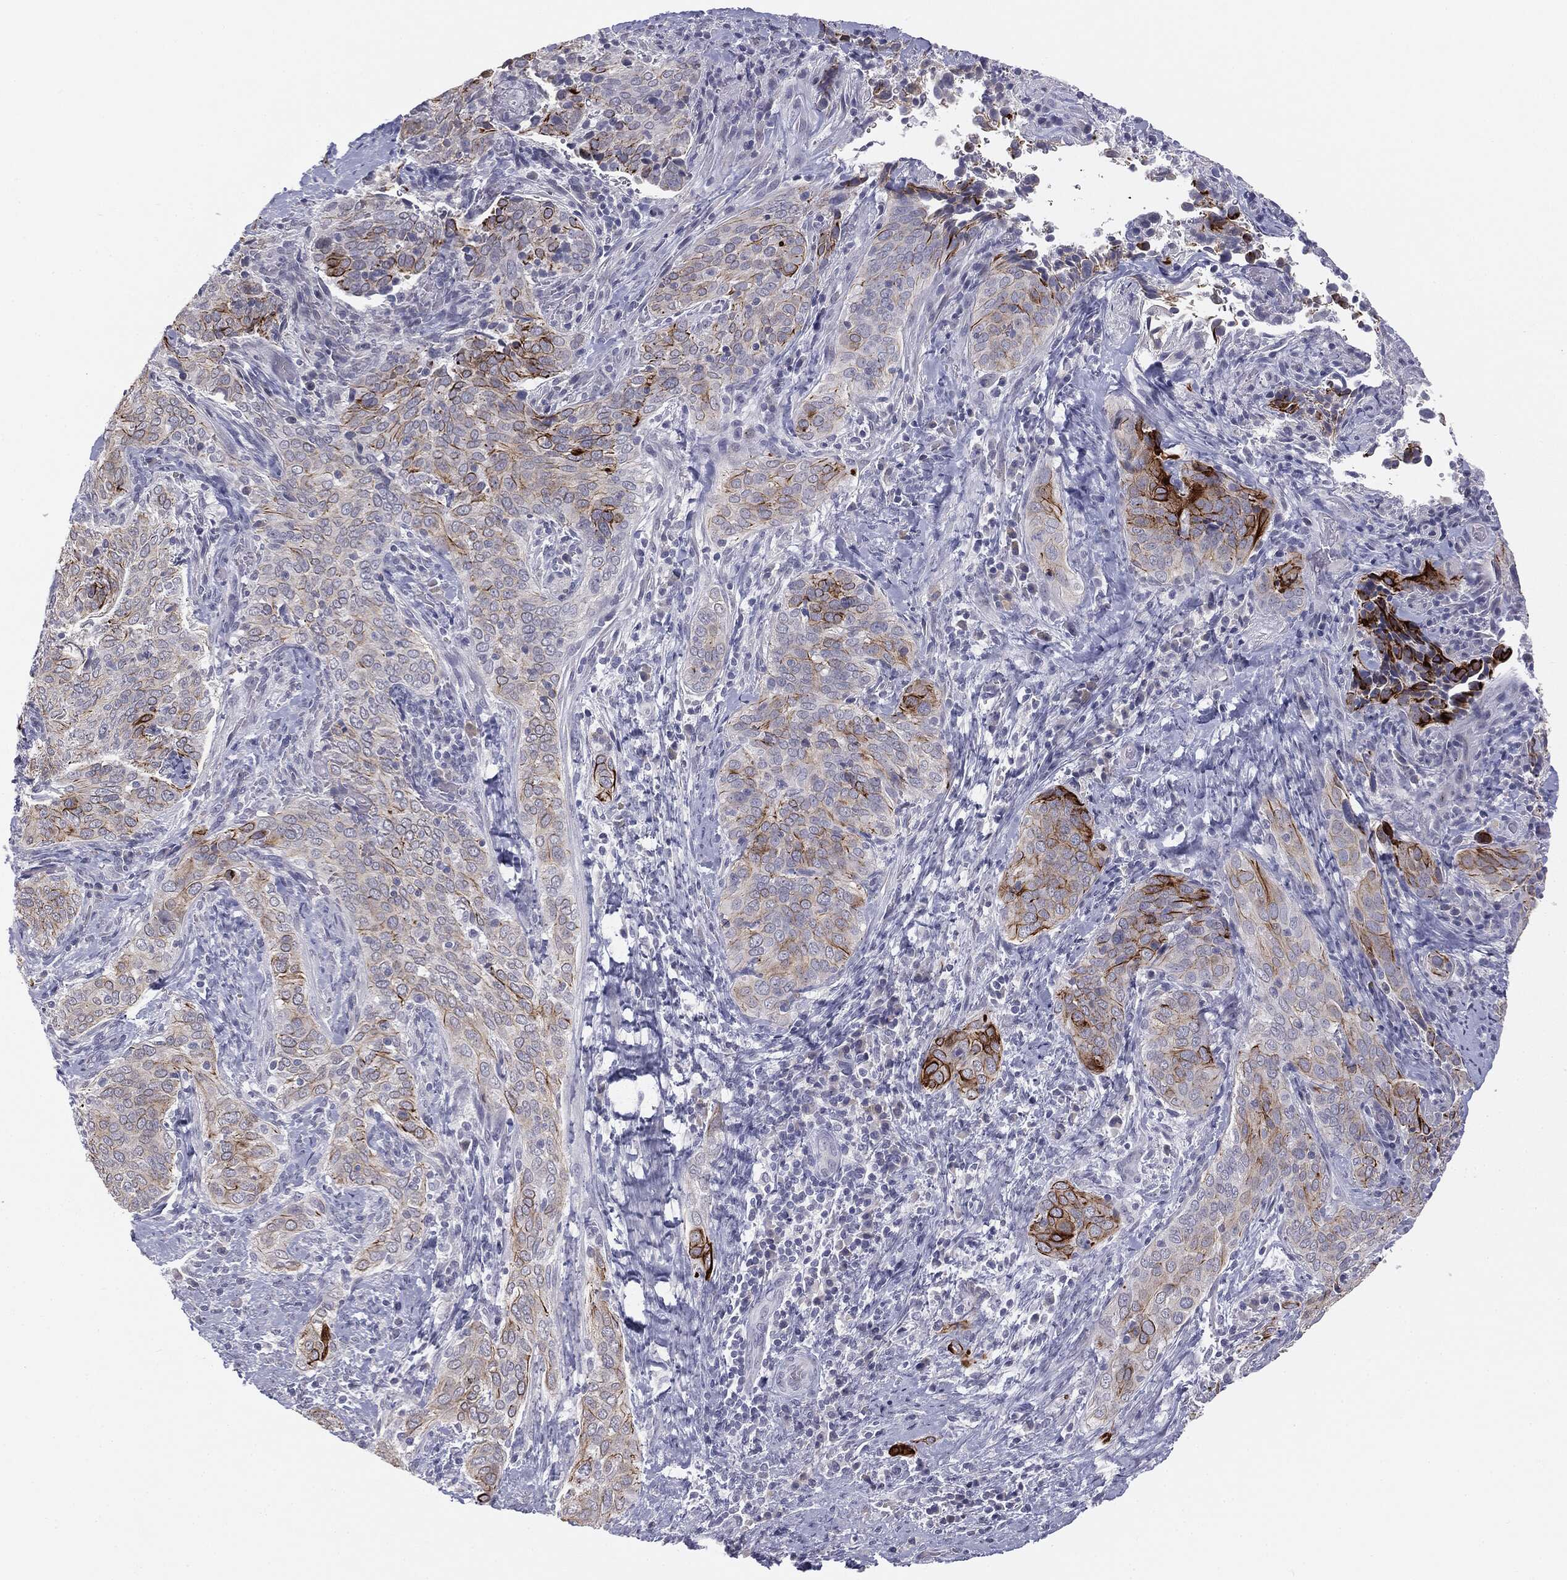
{"staining": {"intensity": "strong", "quantity": "25%-75%", "location": "cytoplasmic/membranous"}, "tissue": "cervical cancer", "cell_type": "Tumor cells", "image_type": "cancer", "snomed": [{"axis": "morphology", "description": "Squamous cell carcinoma, NOS"}, {"axis": "topography", "description": "Cervix"}], "caption": "Cervical cancer stained with IHC exhibits strong cytoplasmic/membranous positivity in approximately 25%-75% of tumor cells. The staining was performed using DAB, with brown indicating positive protein expression. Nuclei are stained blue with hematoxylin.", "gene": "MUC1", "patient": {"sex": "female", "age": 38}}